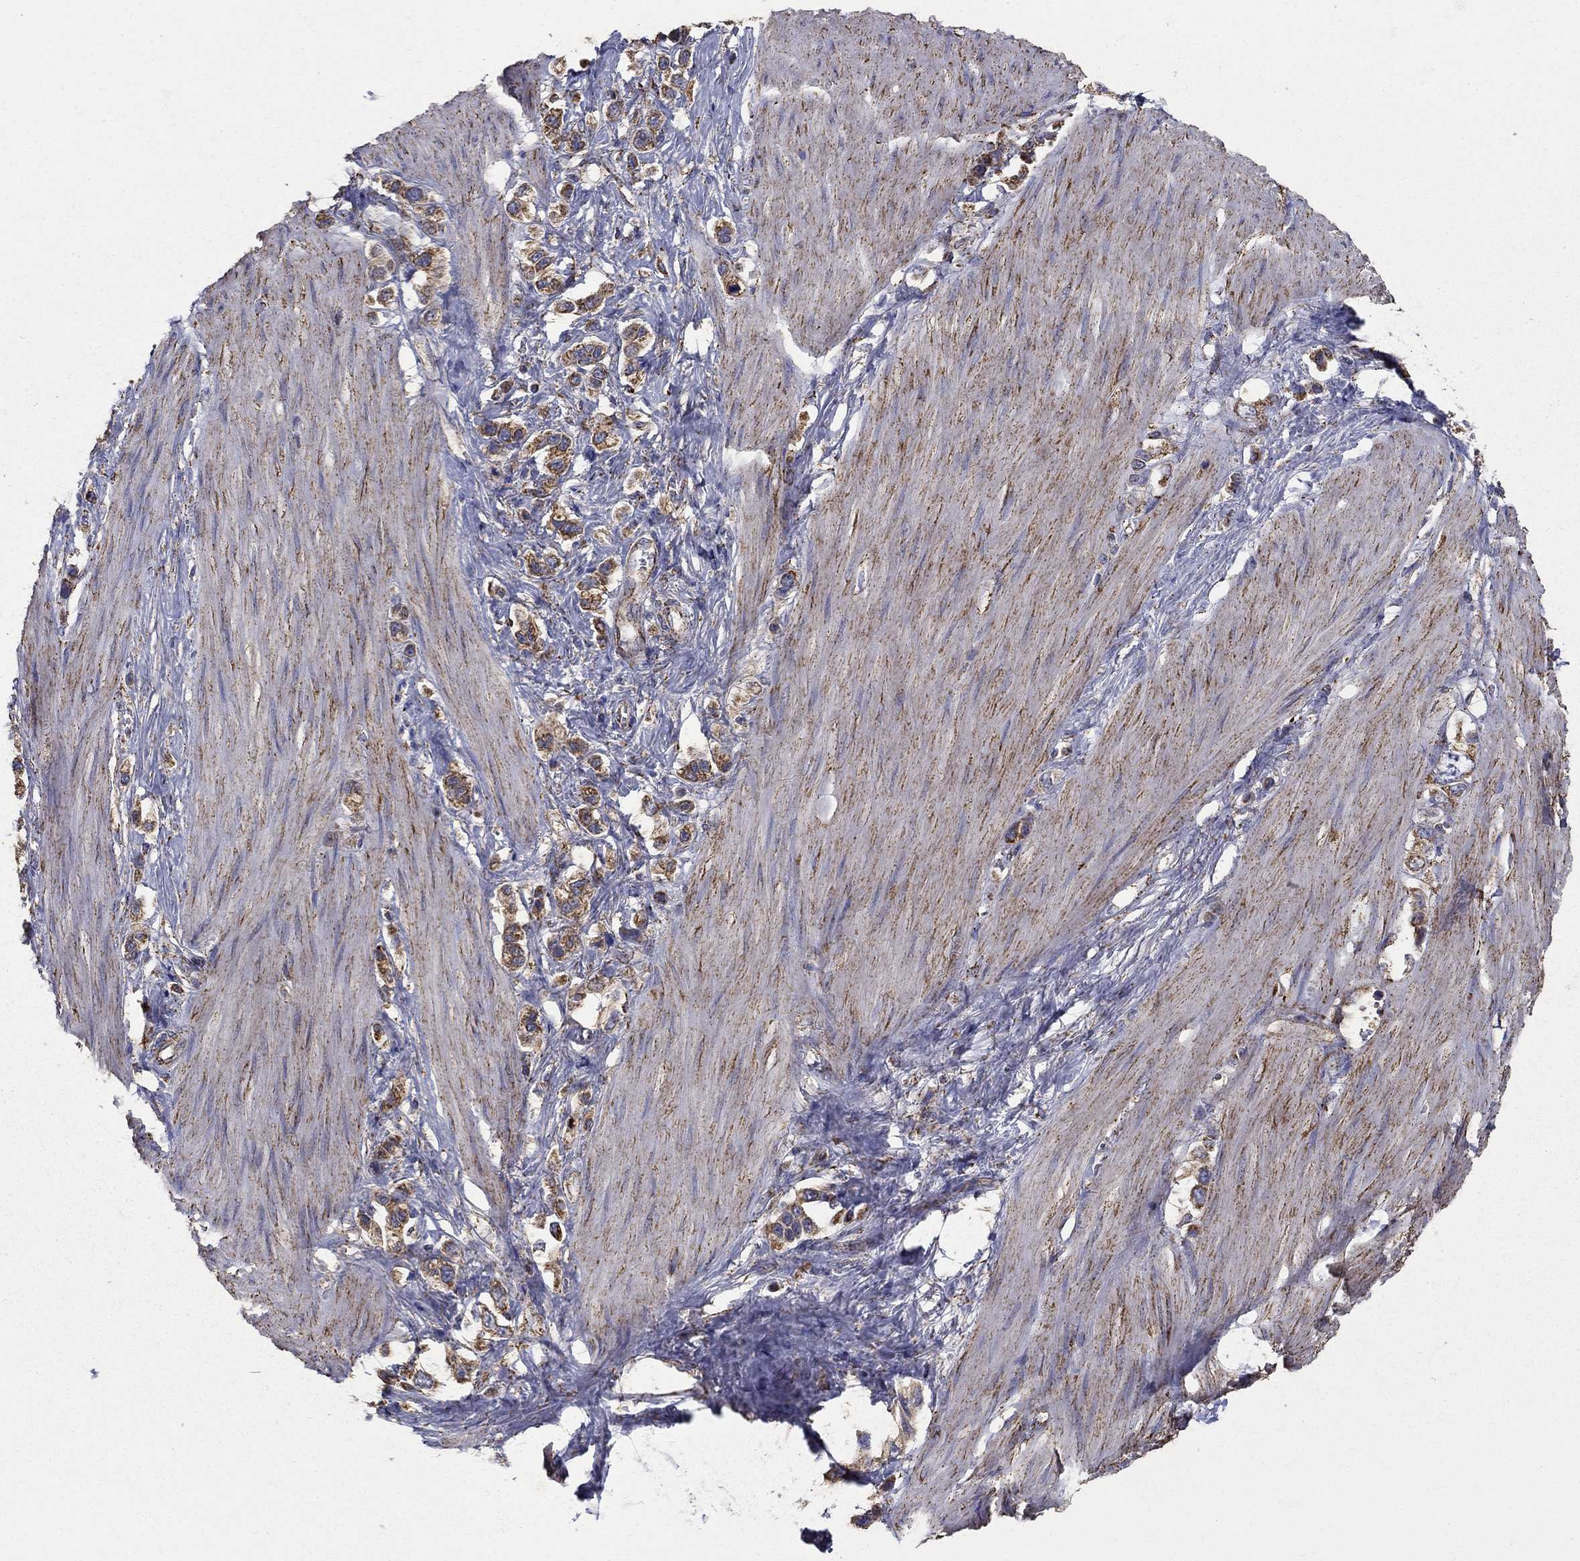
{"staining": {"intensity": "strong", "quantity": "25%-75%", "location": "cytoplasmic/membranous"}, "tissue": "stomach cancer", "cell_type": "Tumor cells", "image_type": "cancer", "snomed": [{"axis": "morphology", "description": "Normal tissue, NOS"}, {"axis": "morphology", "description": "Adenocarcinoma, NOS"}, {"axis": "morphology", "description": "Adenocarcinoma, High grade"}, {"axis": "topography", "description": "Stomach, upper"}, {"axis": "topography", "description": "Stomach"}], "caption": "Protein staining demonstrates strong cytoplasmic/membranous positivity in approximately 25%-75% of tumor cells in stomach cancer. (DAB = brown stain, brightfield microscopy at high magnification).", "gene": "GCSH", "patient": {"sex": "female", "age": 65}}